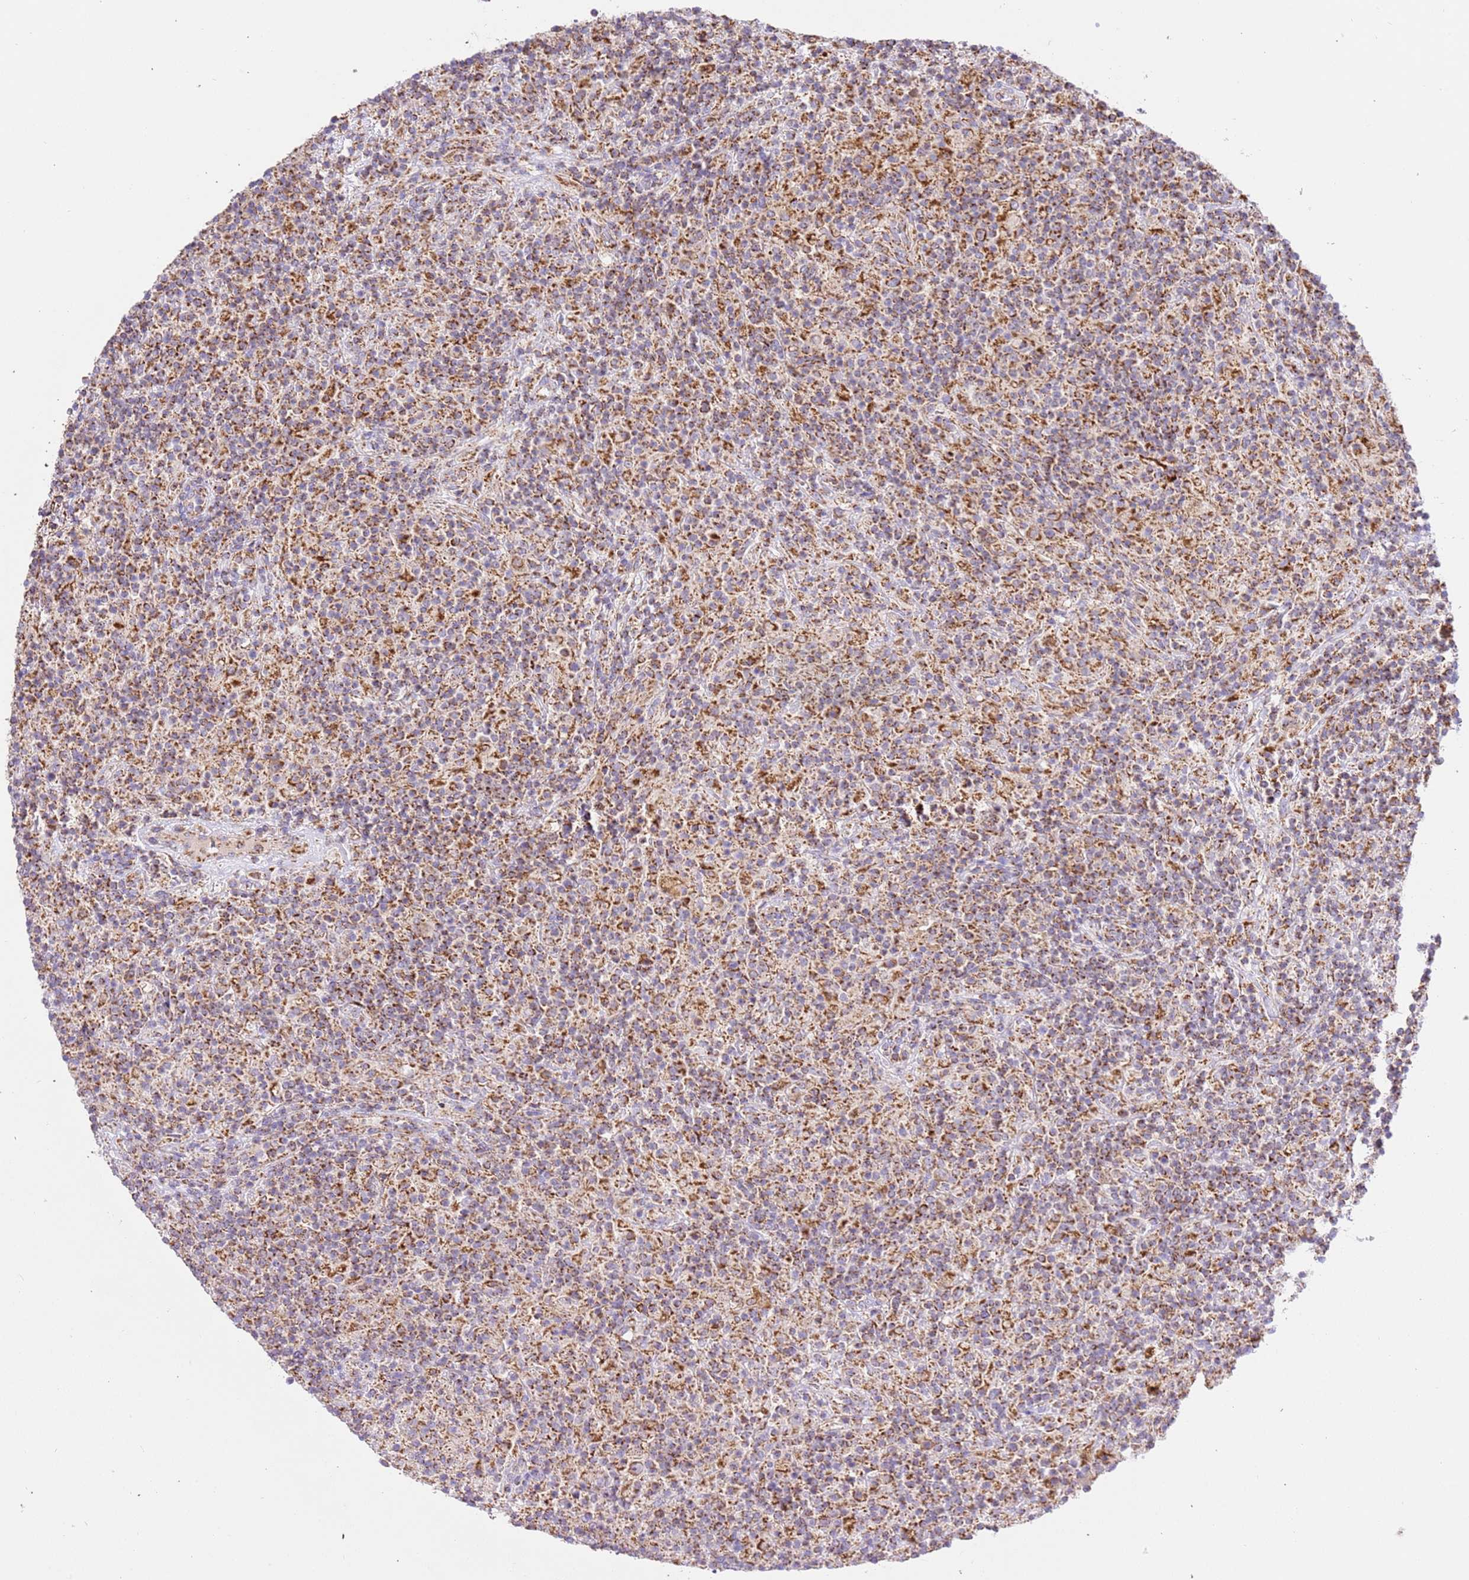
{"staining": {"intensity": "strong", "quantity": ">75%", "location": "cytoplasmic/membranous"}, "tissue": "lymphoma", "cell_type": "Tumor cells", "image_type": "cancer", "snomed": [{"axis": "morphology", "description": "Hodgkin's disease, NOS"}, {"axis": "topography", "description": "Lymph node"}], "caption": "IHC photomicrograph of neoplastic tissue: Hodgkin's disease stained using IHC demonstrates high levels of strong protein expression localized specifically in the cytoplasmic/membranous of tumor cells, appearing as a cytoplasmic/membranous brown color.", "gene": "ZBTB39", "patient": {"sex": "male", "age": 70}}